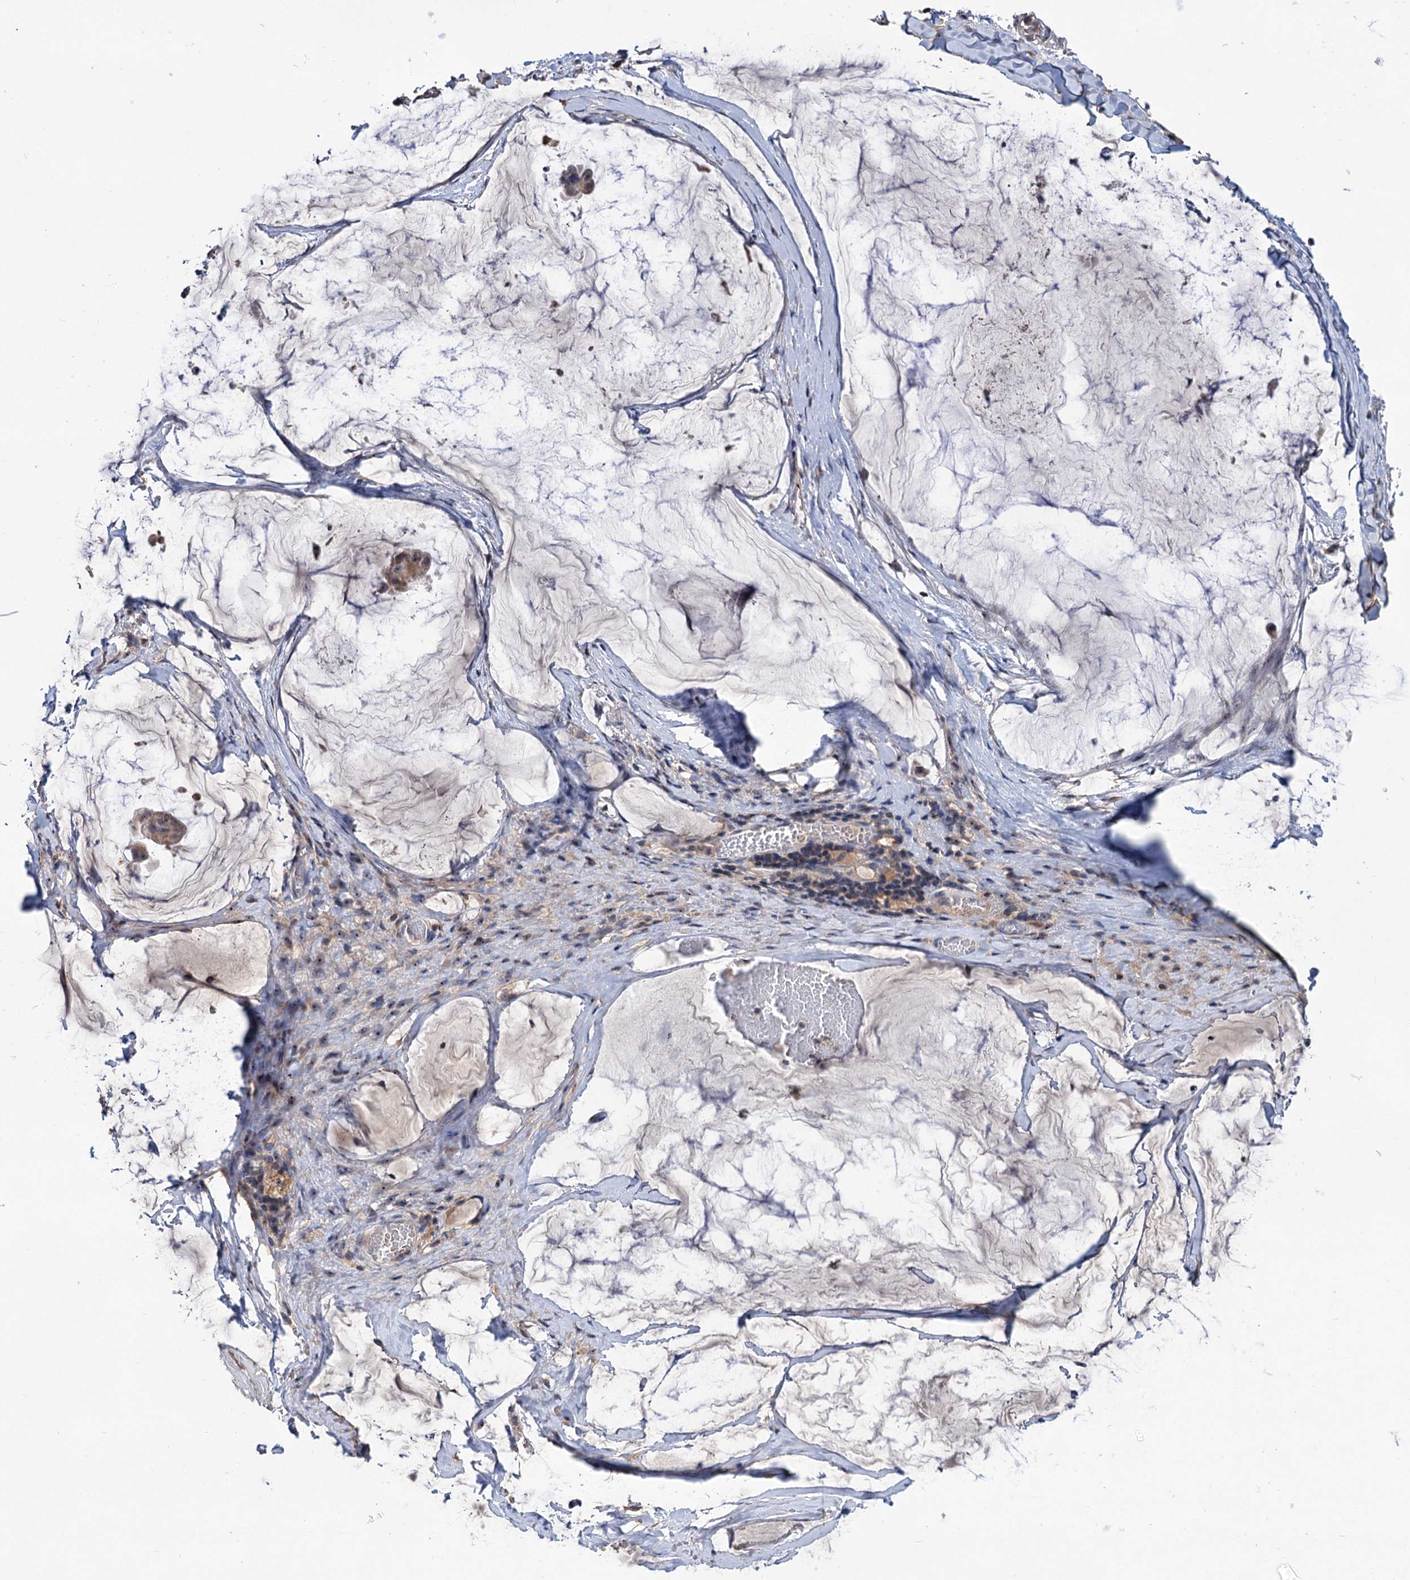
{"staining": {"intensity": "moderate", "quantity": ">75%", "location": "cytoplasmic/membranous,nuclear"}, "tissue": "ovarian cancer", "cell_type": "Tumor cells", "image_type": "cancer", "snomed": [{"axis": "morphology", "description": "Cystadenocarcinoma, mucinous, NOS"}, {"axis": "topography", "description": "Ovary"}], "caption": "Moderate cytoplasmic/membranous and nuclear protein positivity is seen in approximately >75% of tumor cells in mucinous cystadenocarcinoma (ovarian).", "gene": "HTR3B", "patient": {"sex": "female", "age": 73}}